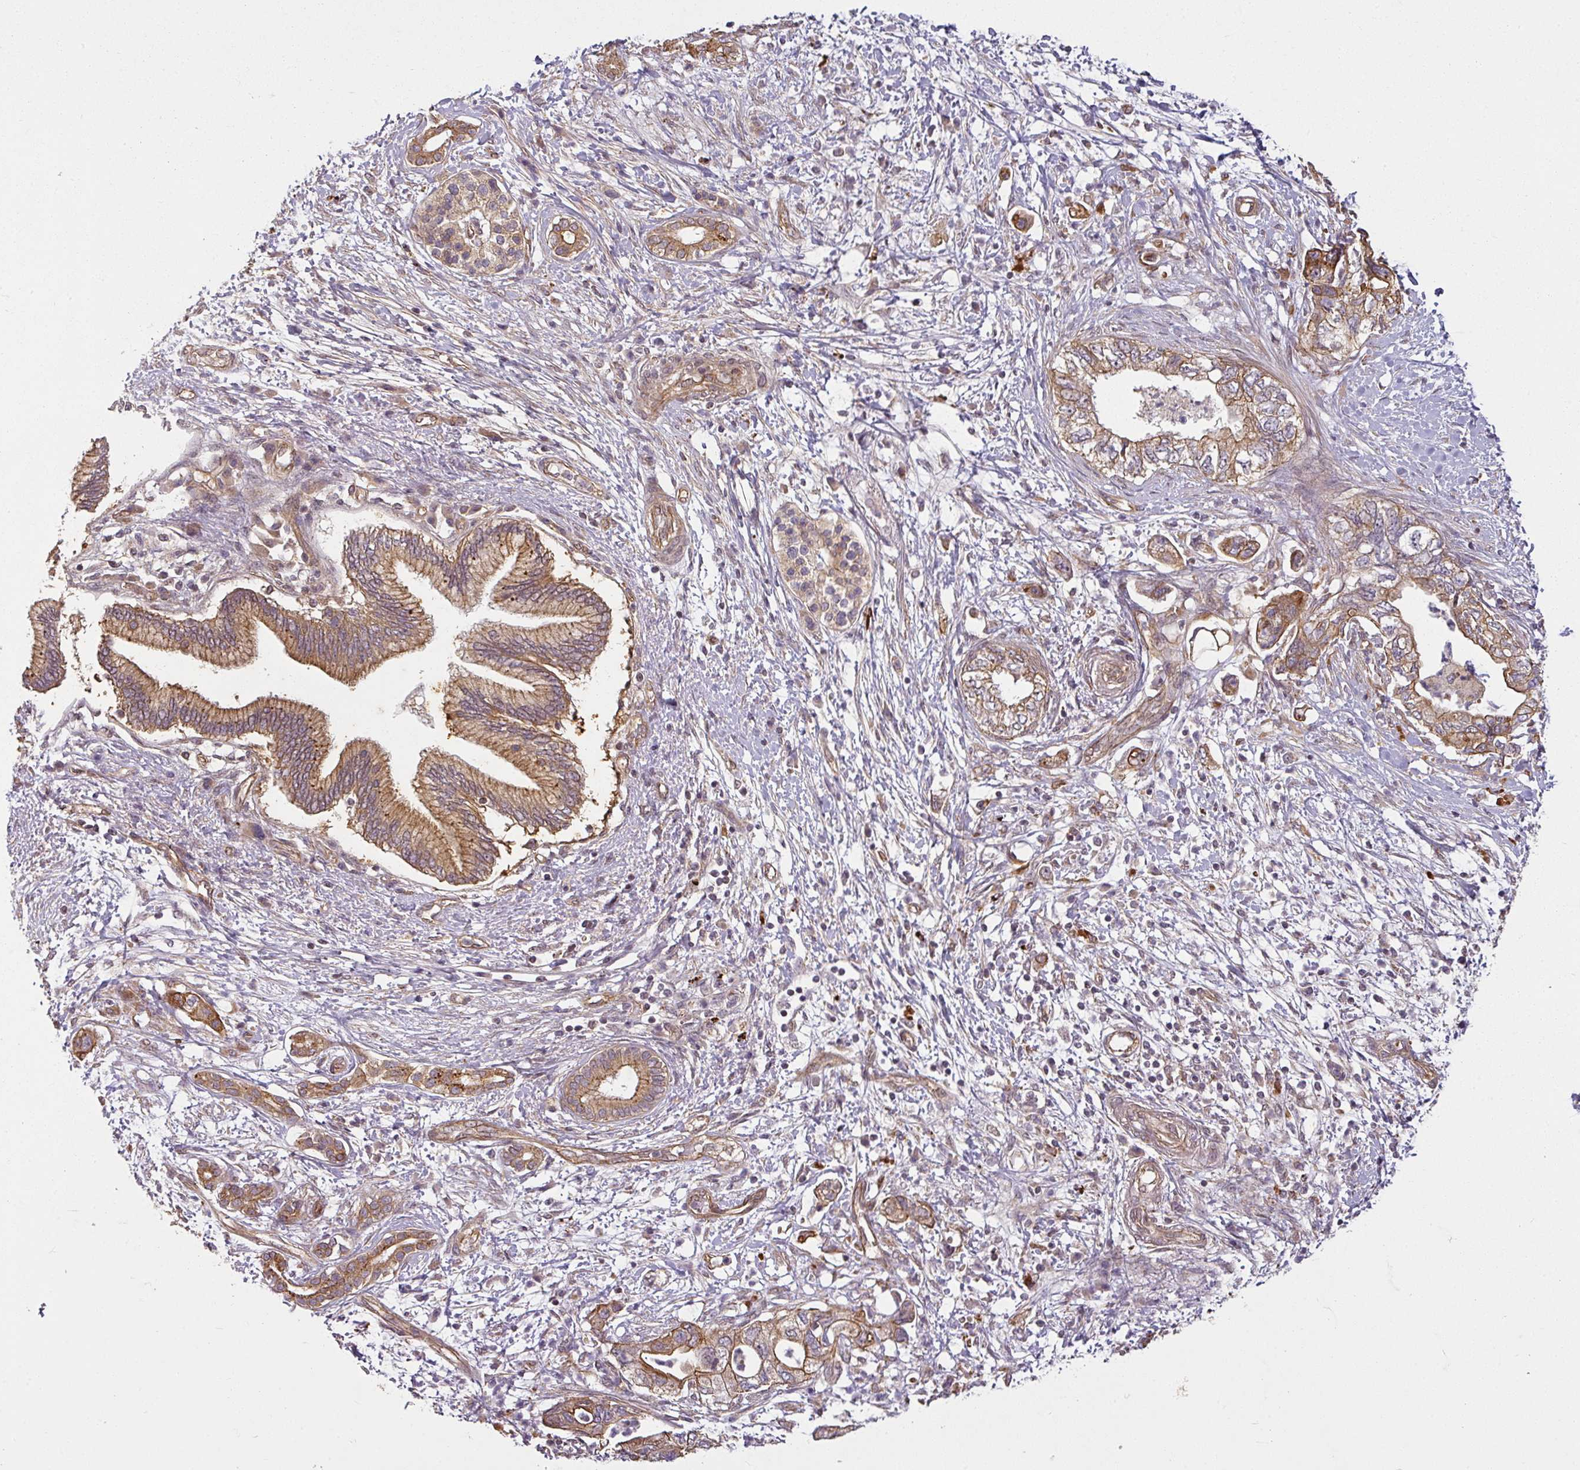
{"staining": {"intensity": "moderate", "quantity": ">75%", "location": "cytoplasmic/membranous"}, "tissue": "pancreatic cancer", "cell_type": "Tumor cells", "image_type": "cancer", "snomed": [{"axis": "morphology", "description": "Adenocarcinoma, NOS"}, {"axis": "topography", "description": "Pancreas"}], "caption": "Protein expression analysis of human pancreatic cancer (adenocarcinoma) reveals moderate cytoplasmic/membranous positivity in about >75% of tumor cells.", "gene": "DIMT1", "patient": {"sex": "female", "age": 73}}